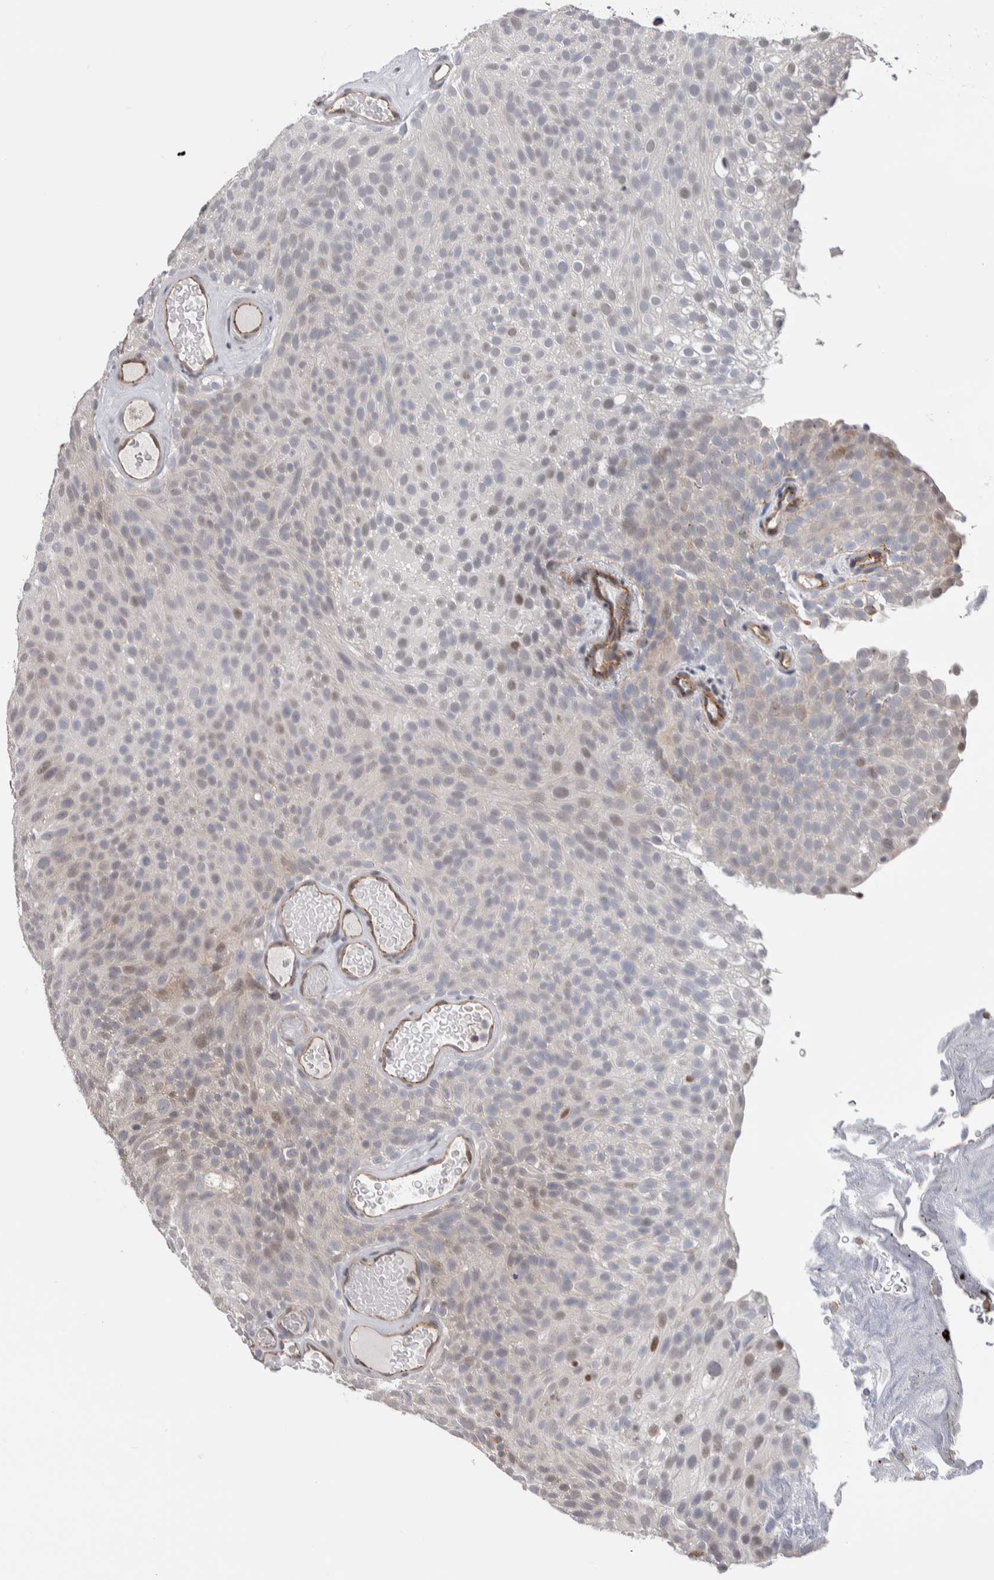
{"staining": {"intensity": "weak", "quantity": "<25%", "location": "nuclear"}, "tissue": "urothelial cancer", "cell_type": "Tumor cells", "image_type": "cancer", "snomed": [{"axis": "morphology", "description": "Urothelial carcinoma, Low grade"}, {"axis": "topography", "description": "Urinary bladder"}], "caption": "This is an immunohistochemistry (IHC) micrograph of human urothelial cancer. There is no expression in tumor cells.", "gene": "ZBTB49", "patient": {"sex": "male", "age": 78}}